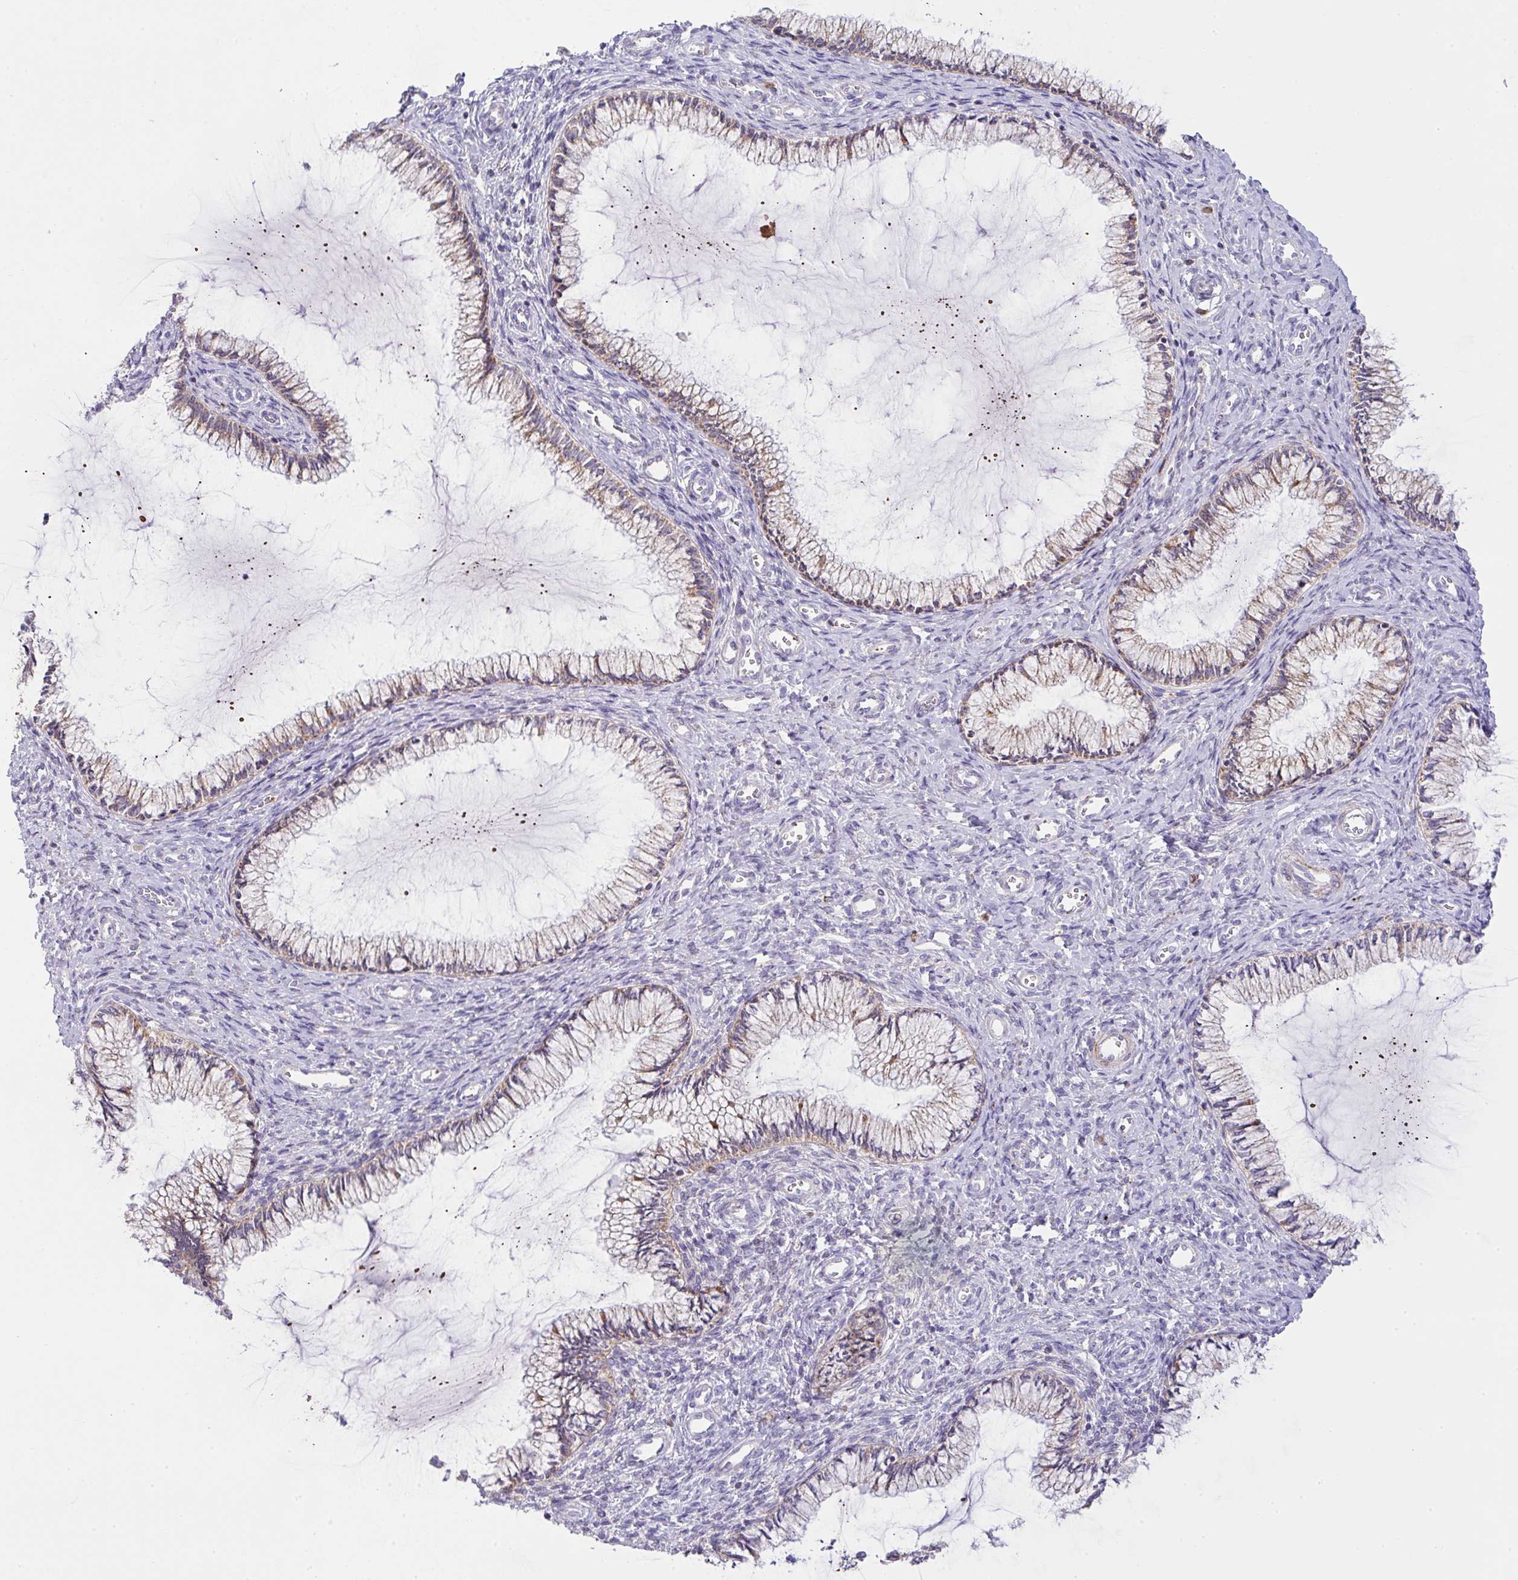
{"staining": {"intensity": "moderate", "quantity": ">75%", "location": "cytoplasmic/membranous"}, "tissue": "cervix", "cell_type": "Glandular cells", "image_type": "normal", "snomed": [{"axis": "morphology", "description": "Normal tissue, NOS"}, {"axis": "topography", "description": "Cervix"}], "caption": "Brown immunohistochemical staining in benign human cervix exhibits moderate cytoplasmic/membranous positivity in about >75% of glandular cells. Nuclei are stained in blue.", "gene": "CHDH", "patient": {"sex": "female", "age": 24}}